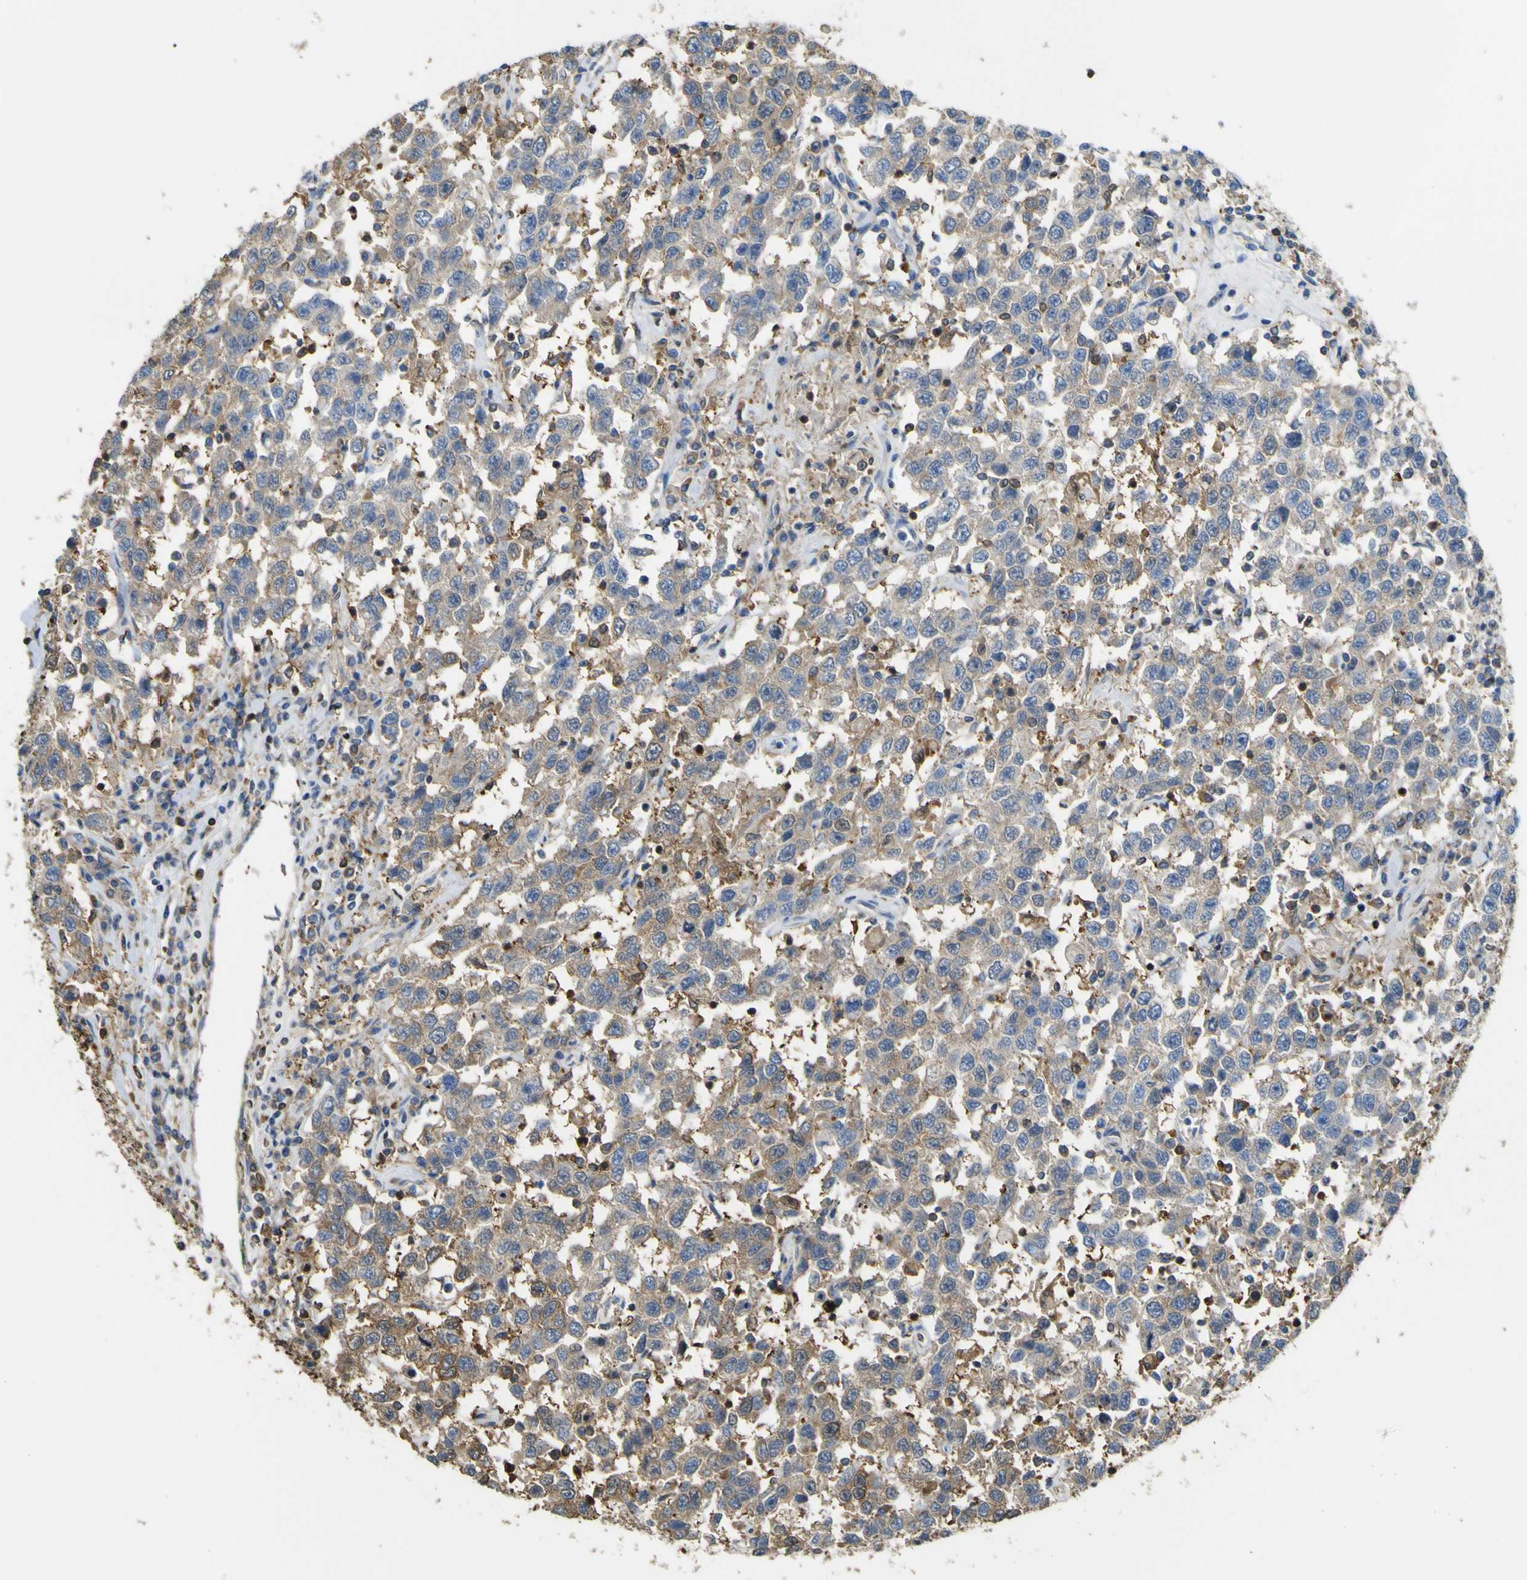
{"staining": {"intensity": "moderate", "quantity": ">75%", "location": "cytoplasmic/membranous"}, "tissue": "testis cancer", "cell_type": "Tumor cells", "image_type": "cancer", "snomed": [{"axis": "morphology", "description": "Seminoma, NOS"}, {"axis": "topography", "description": "Testis"}], "caption": "Seminoma (testis) stained with a brown dye shows moderate cytoplasmic/membranous positive positivity in approximately >75% of tumor cells.", "gene": "ABHD3", "patient": {"sex": "male", "age": 41}}